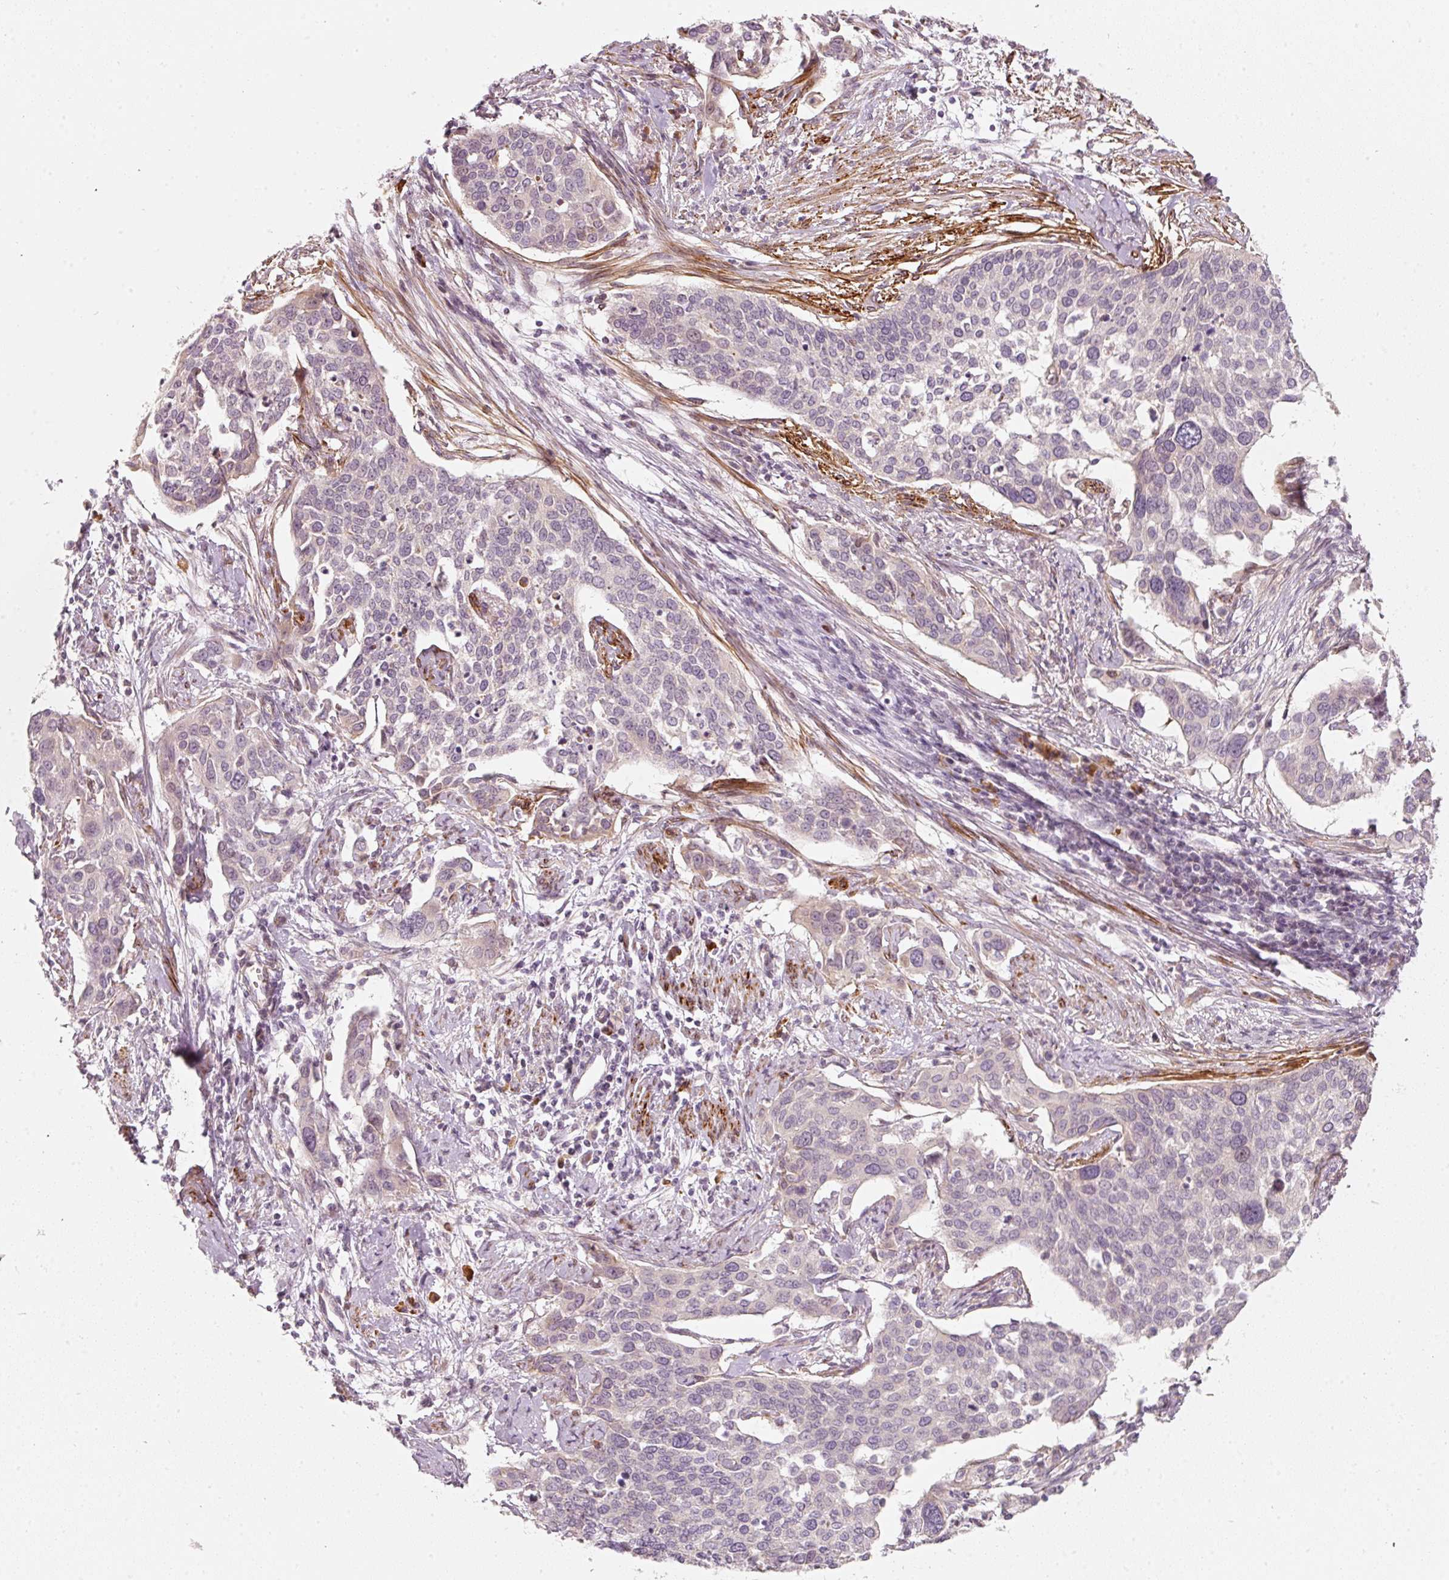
{"staining": {"intensity": "negative", "quantity": "none", "location": "none"}, "tissue": "cervical cancer", "cell_type": "Tumor cells", "image_type": "cancer", "snomed": [{"axis": "morphology", "description": "Squamous cell carcinoma, NOS"}, {"axis": "topography", "description": "Cervix"}], "caption": "IHC image of human cervical cancer stained for a protein (brown), which demonstrates no positivity in tumor cells.", "gene": "KCNQ1", "patient": {"sex": "female", "age": 44}}